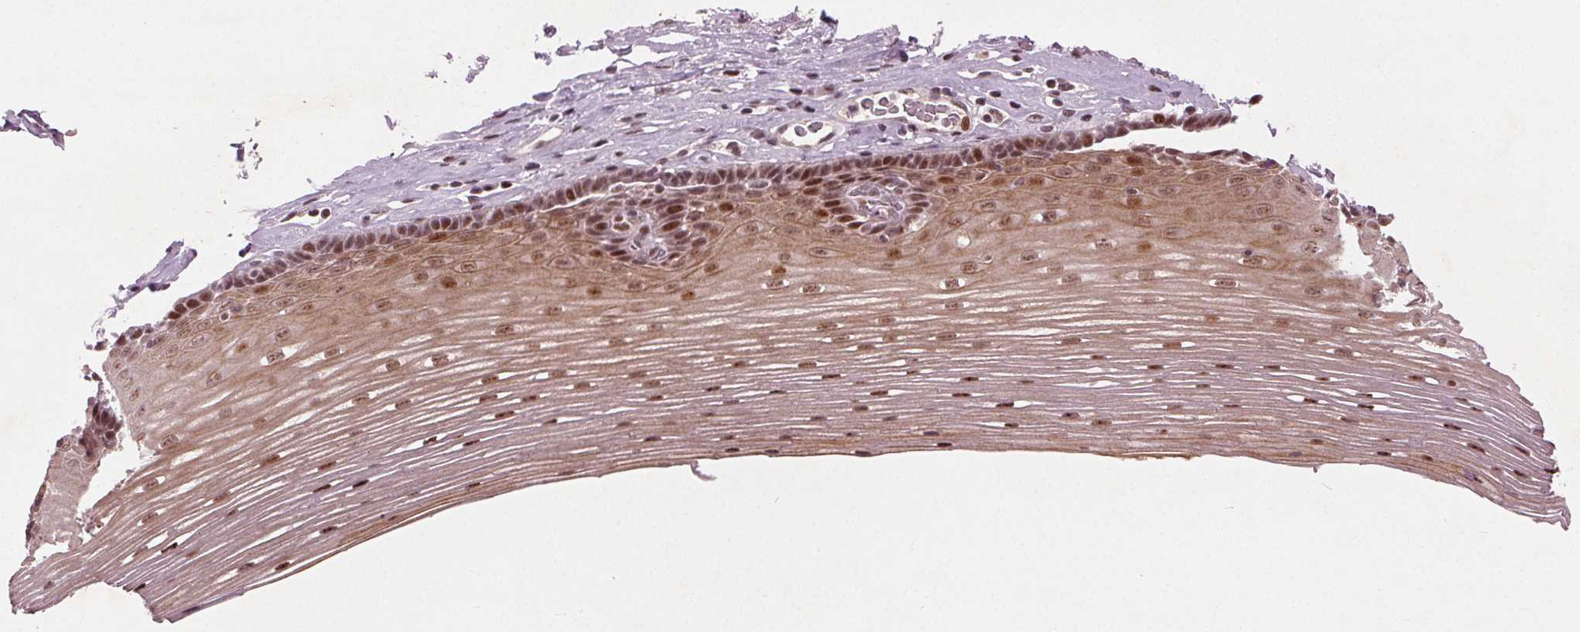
{"staining": {"intensity": "strong", "quantity": ">75%", "location": "nuclear"}, "tissue": "esophagus", "cell_type": "Squamous epithelial cells", "image_type": "normal", "snomed": [{"axis": "morphology", "description": "Normal tissue, NOS"}, {"axis": "topography", "description": "Esophagus"}], "caption": "Squamous epithelial cells show high levels of strong nuclear staining in about >75% of cells in normal human esophagus. (DAB (3,3'-diaminobenzidine) = brown stain, brightfield microscopy at high magnification).", "gene": "TTC34", "patient": {"sex": "male", "age": 62}}